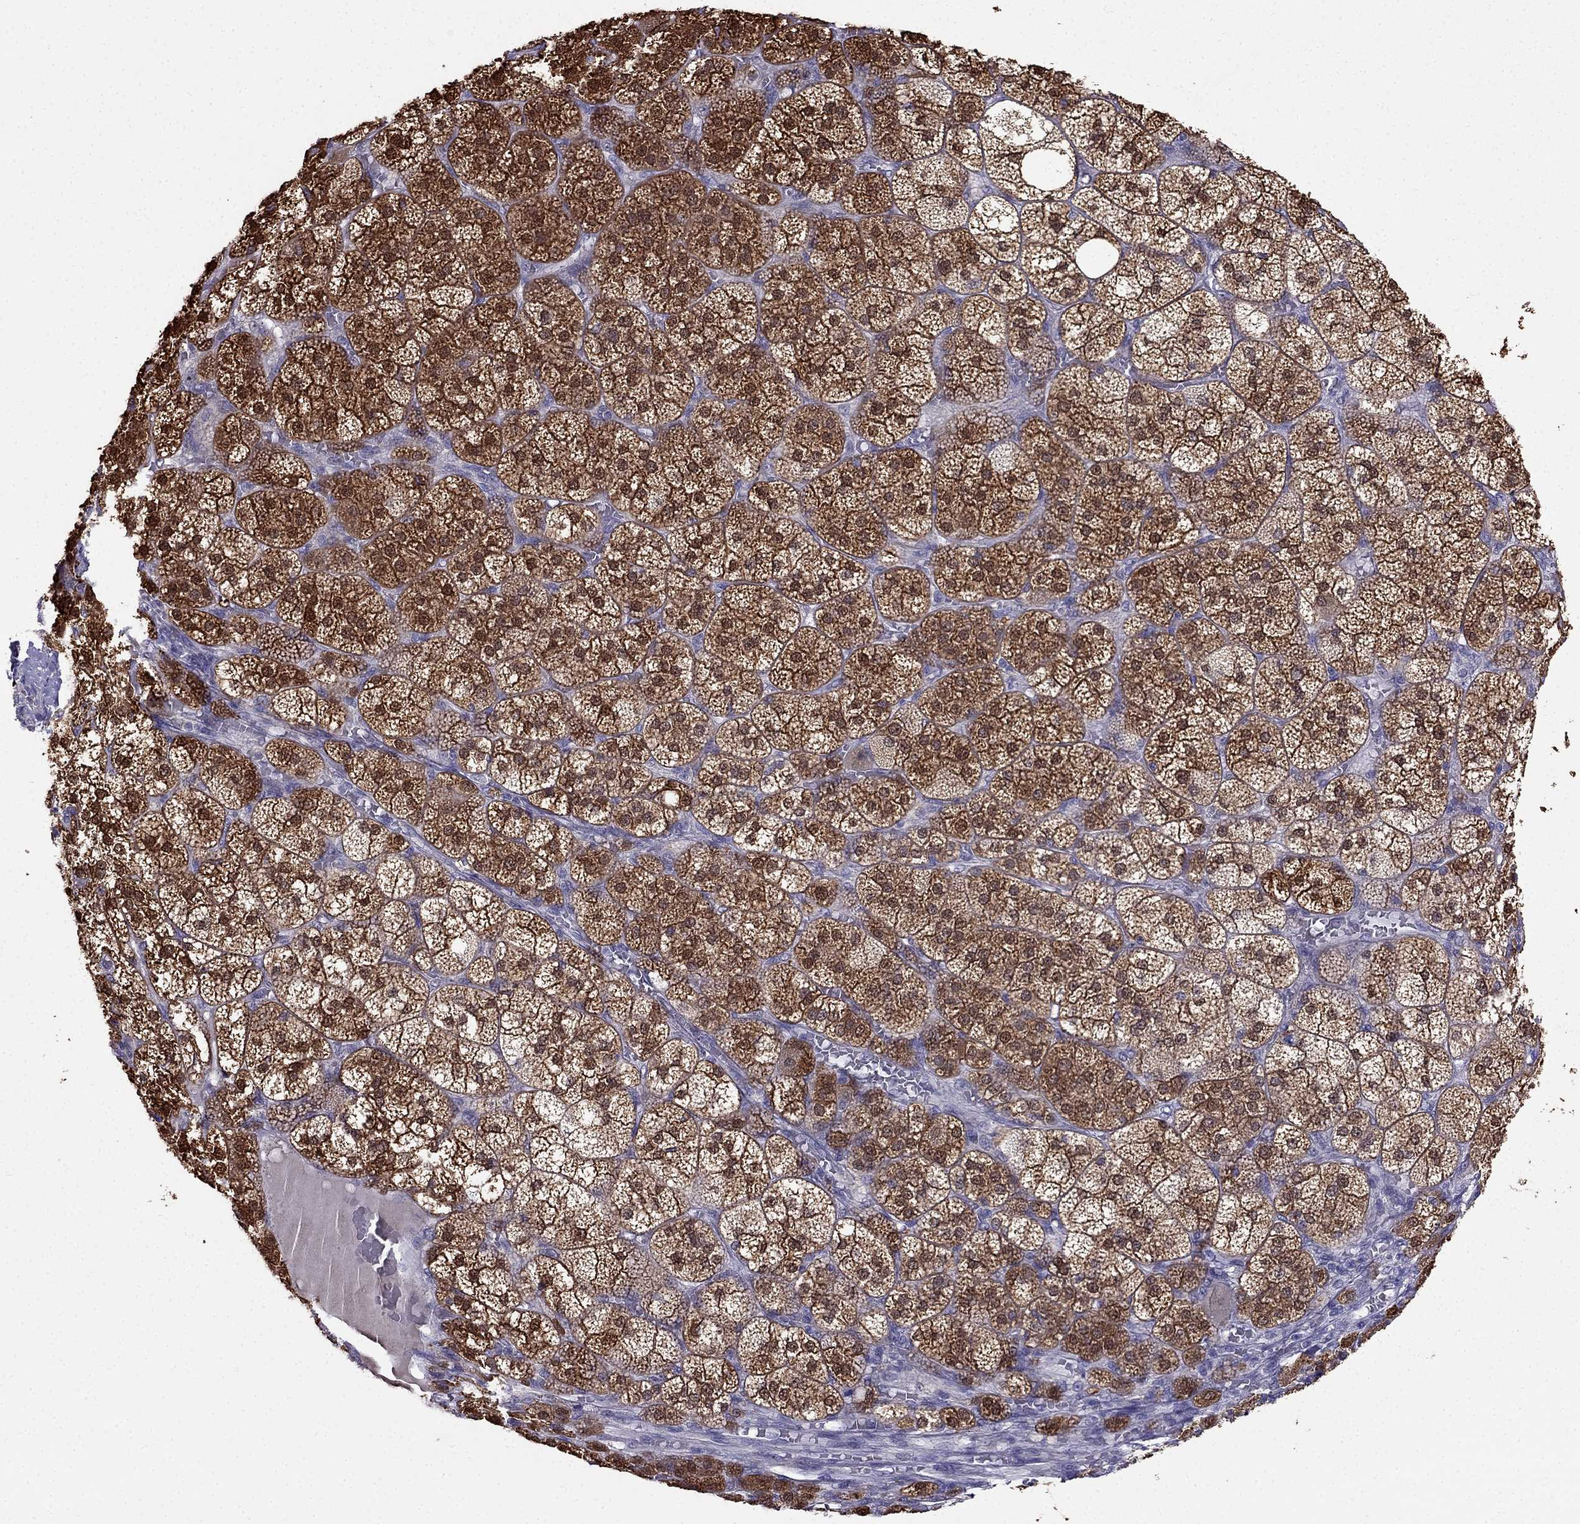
{"staining": {"intensity": "strong", "quantity": ">75%", "location": "cytoplasmic/membranous,nuclear"}, "tissue": "adrenal gland", "cell_type": "Glandular cells", "image_type": "normal", "snomed": [{"axis": "morphology", "description": "Normal tissue, NOS"}, {"axis": "topography", "description": "Adrenal gland"}], "caption": "A photomicrograph of human adrenal gland stained for a protein displays strong cytoplasmic/membranous,nuclear brown staining in glandular cells.", "gene": "AS3MT", "patient": {"sex": "female", "age": 60}}